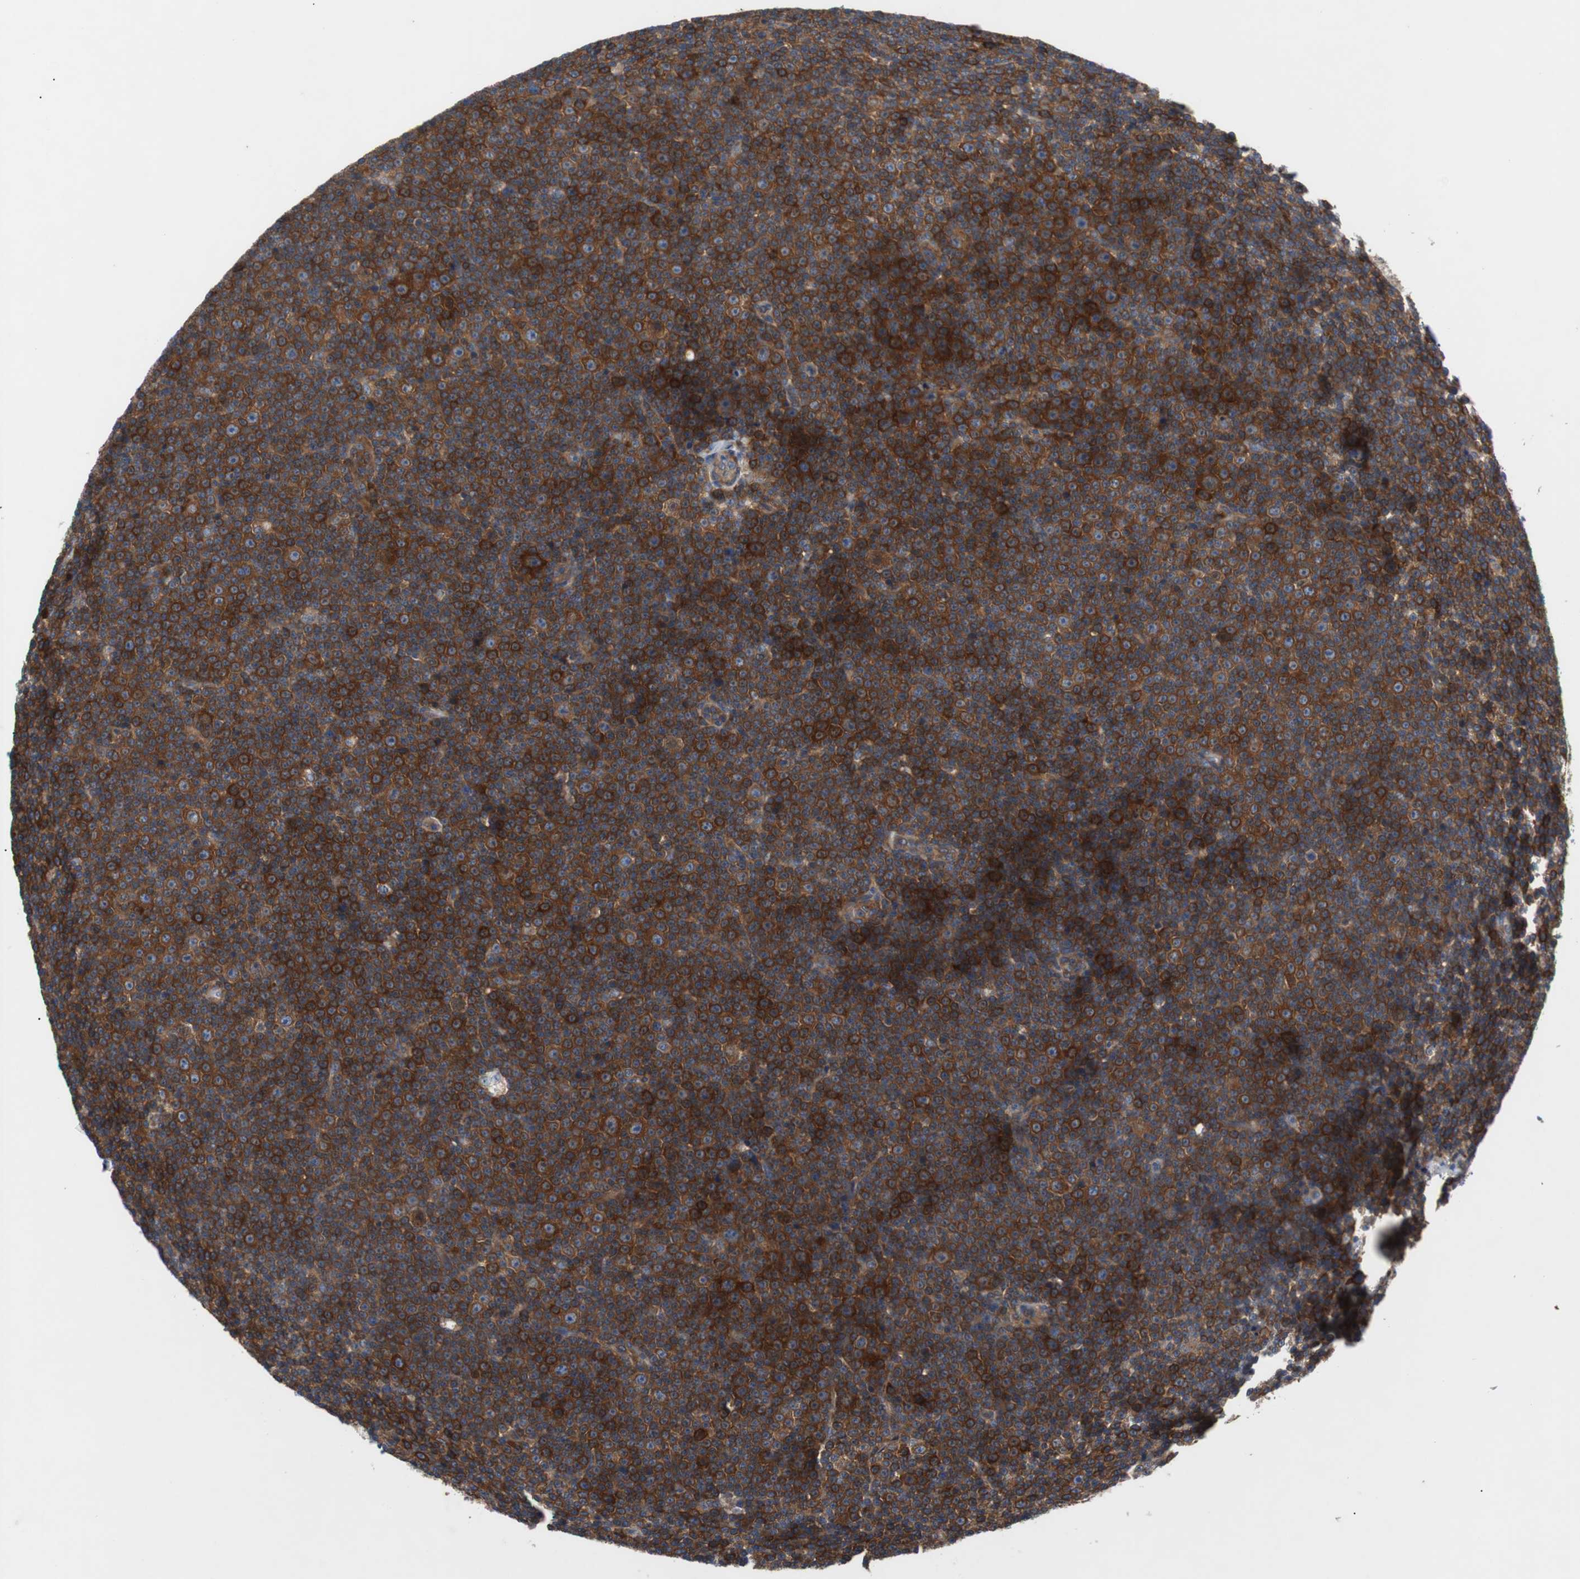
{"staining": {"intensity": "strong", "quantity": ">75%", "location": "cytoplasmic/membranous"}, "tissue": "lymphoma", "cell_type": "Tumor cells", "image_type": "cancer", "snomed": [{"axis": "morphology", "description": "Malignant lymphoma, non-Hodgkin's type, Low grade"}, {"axis": "topography", "description": "Lymph node"}], "caption": "Tumor cells show strong cytoplasmic/membranous staining in about >75% of cells in low-grade malignant lymphoma, non-Hodgkin's type.", "gene": "GYS1", "patient": {"sex": "female", "age": 67}}